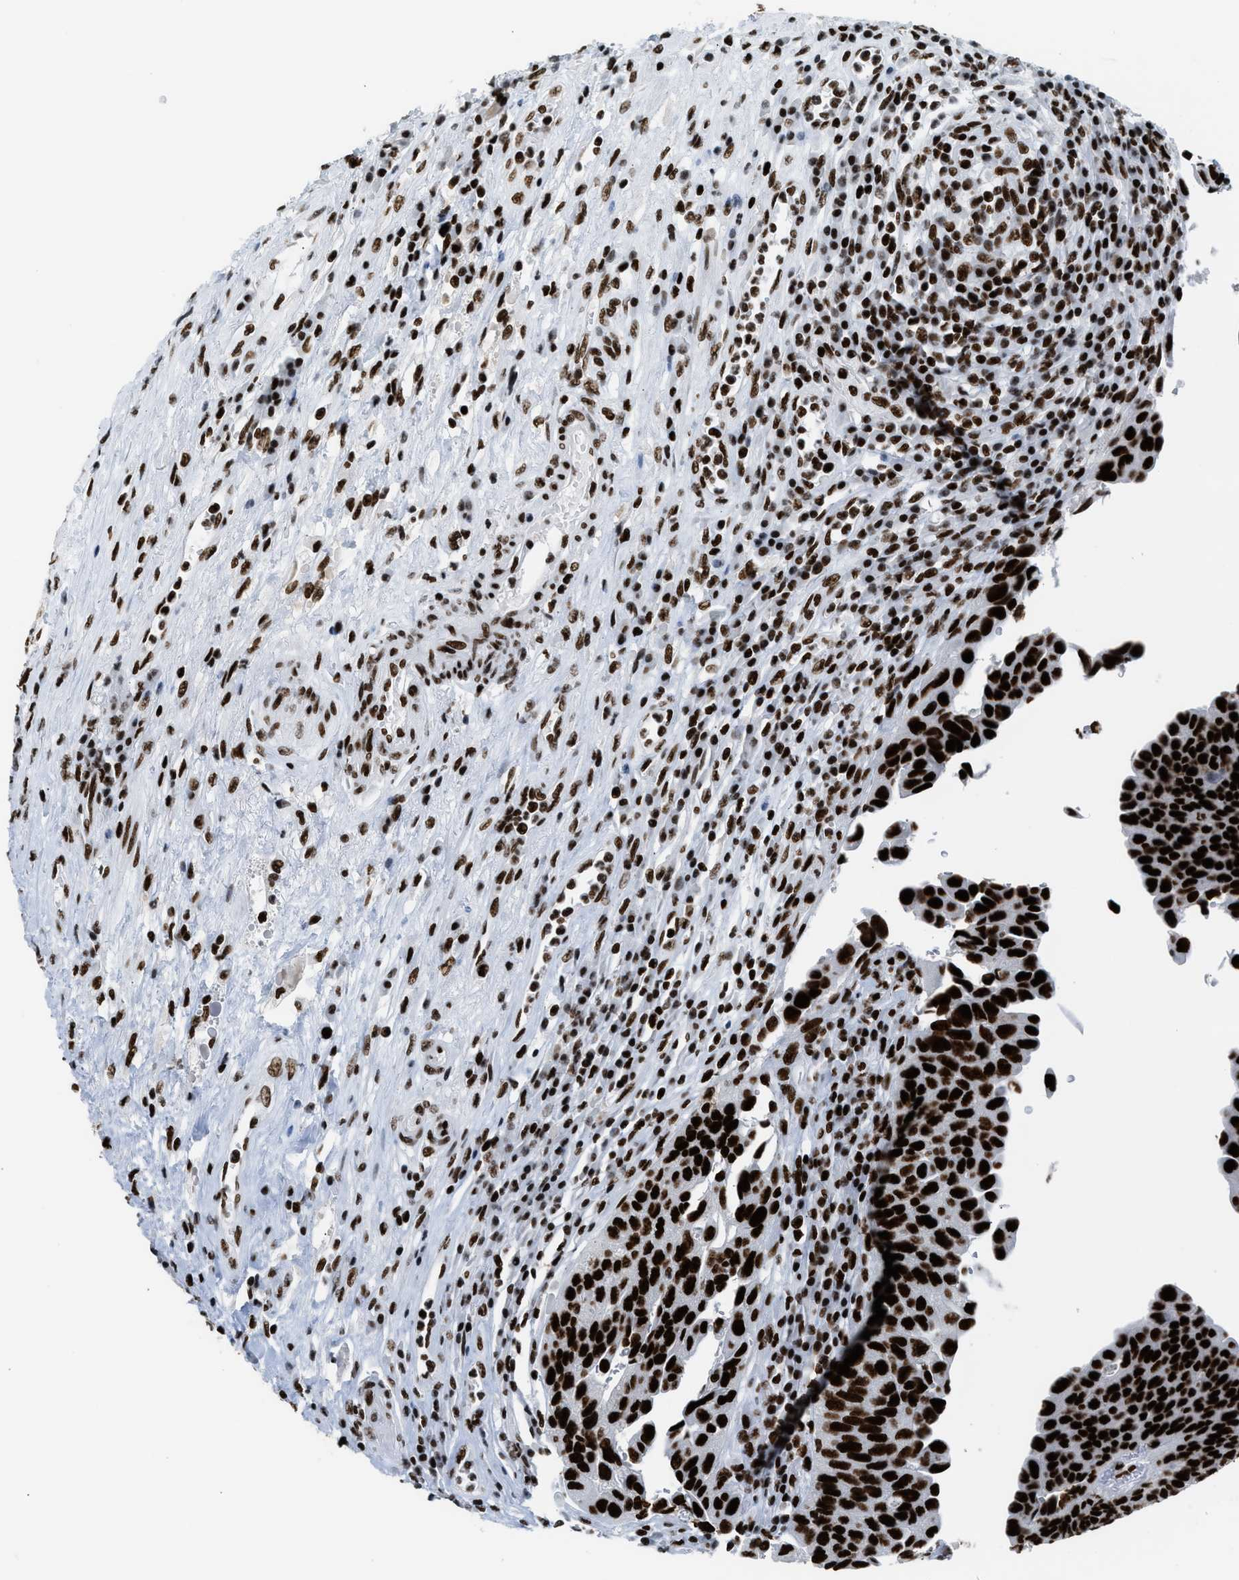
{"staining": {"intensity": "strong", "quantity": ">75%", "location": "nuclear"}, "tissue": "urothelial cancer", "cell_type": "Tumor cells", "image_type": "cancer", "snomed": [{"axis": "morphology", "description": "Urothelial carcinoma, High grade"}, {"axis": "topography", "description": "Urinary bladder"}], "caption": "Urothelial cancer stained with a brown dye demonstrates strong nuclear positive positivity in about >75% of tumor cells.", "gene": "PIF1", "patient": {"sex": "female", "age": 80}}